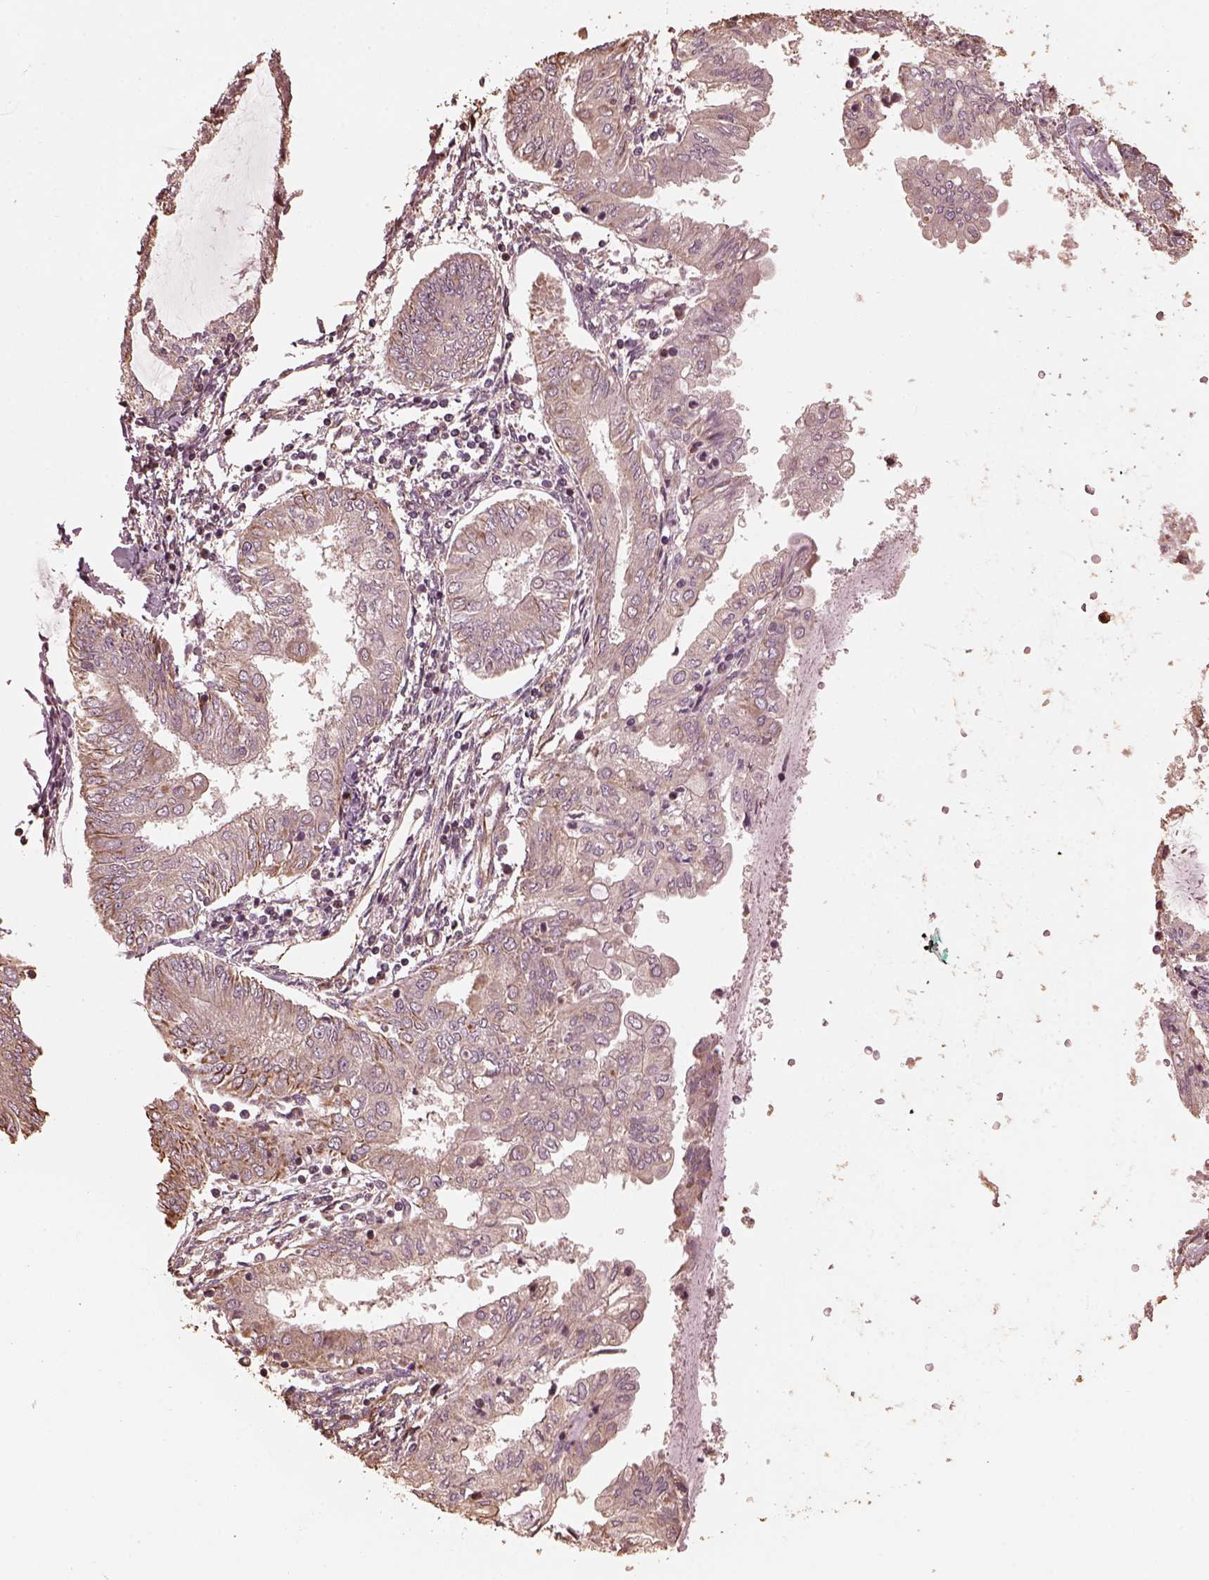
{"staining": {"intensity": "negative", "quantity": "none", "location": "none"}, "tissue": "endometrial cancer", "cell_type": "Tumor cells", "image_type": "cancer", "snomed": [{"axis": "morphology", "description": "Adenocarcinoma, NOS"}, {"axis": "topography", "description": "Endometrium"}], "caption": "A high-resolution photomicrograph shows immunohistochemistry staining of endometrial cancer, which shows no significant staining in tumor cells.", "gene": "GTPBP1", "patient": {"sex": "female", "age": 68}}